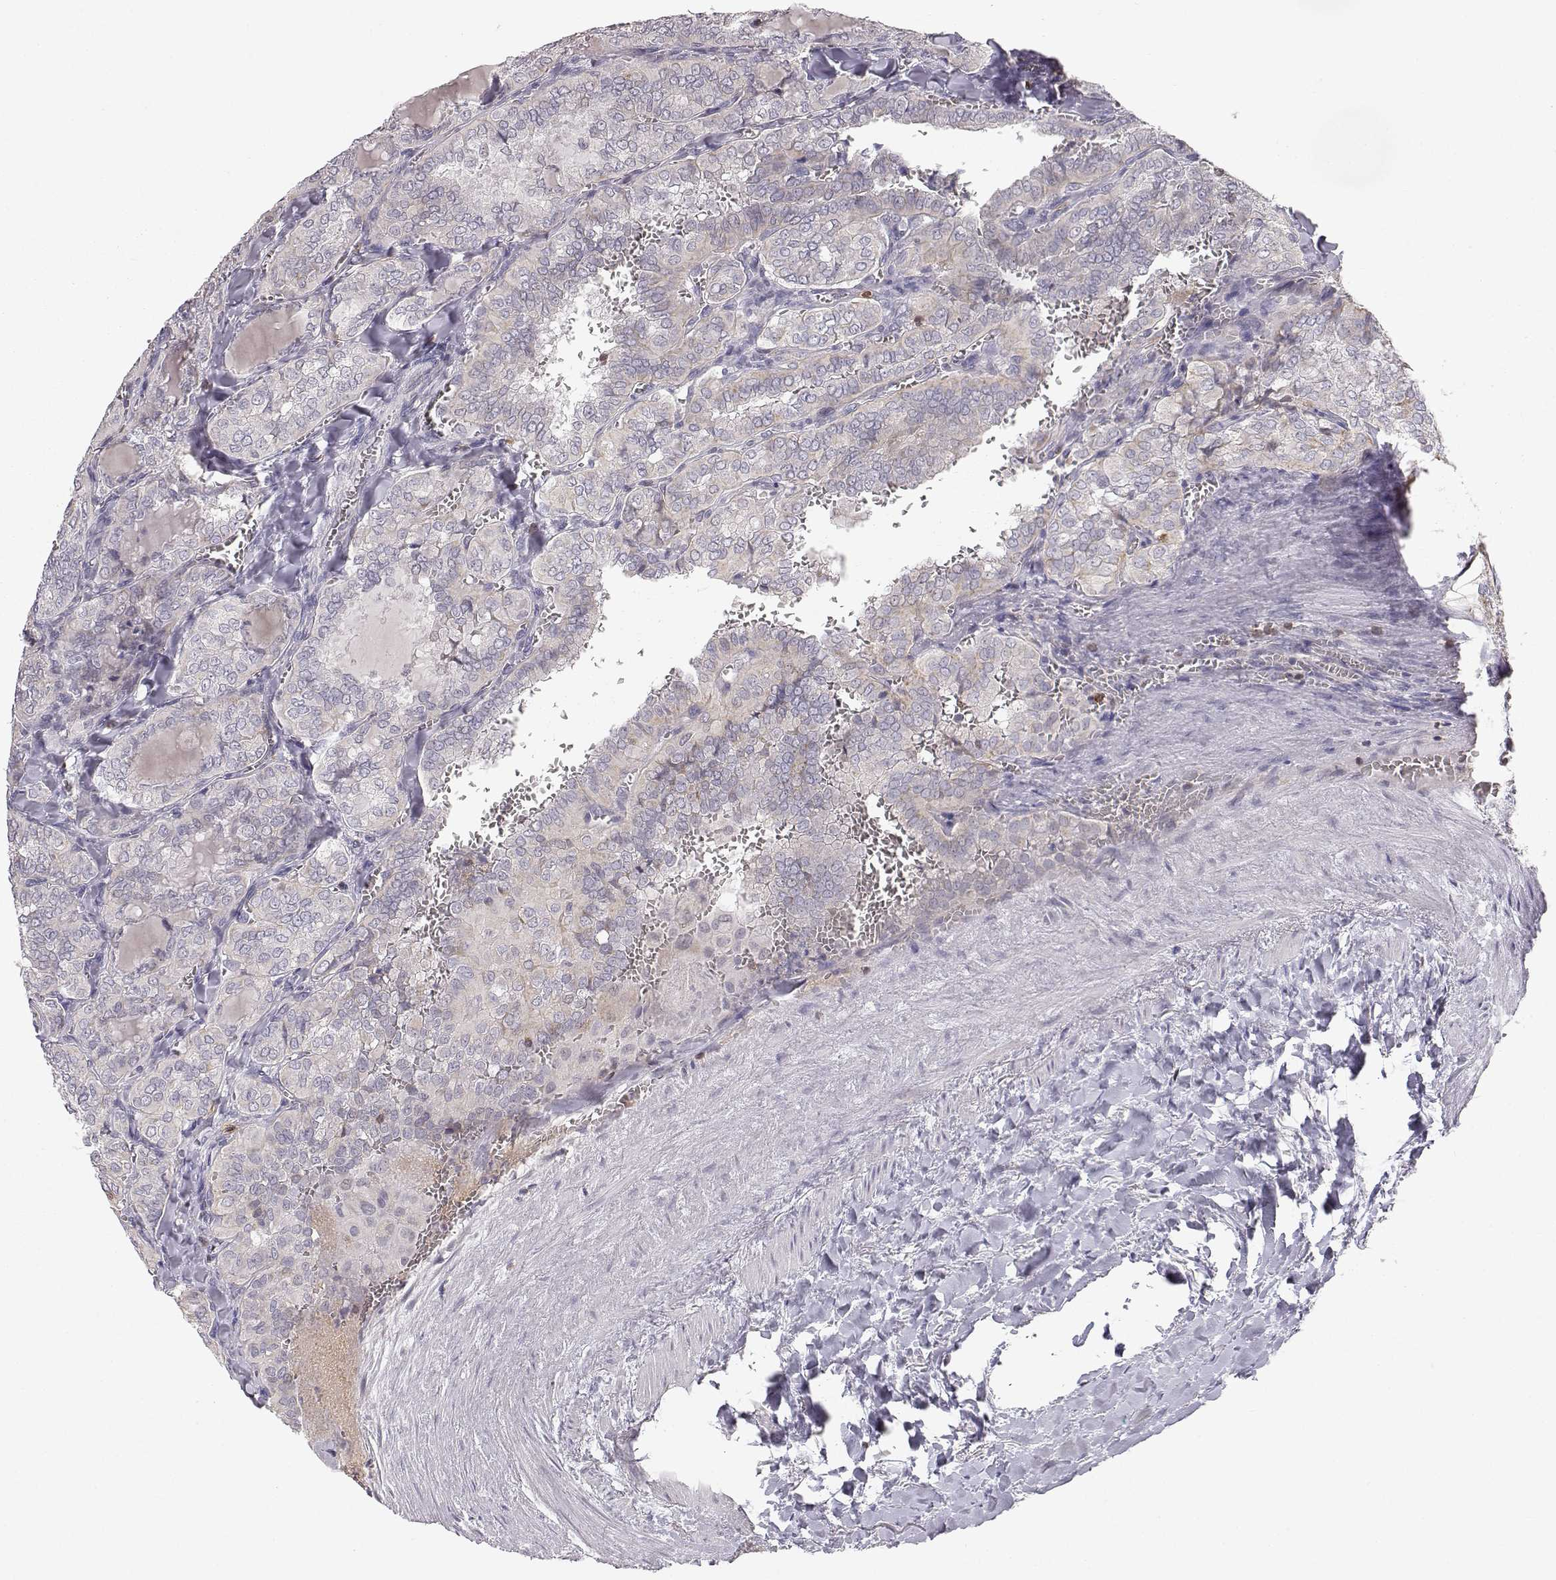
{"staining": {"intensity": "weak", "quantity": ">75%", "location": "cytoplasmic/membranous"}, "tissue": "thyroid cancer", "cell_type": "Tumor cells", "image_type": "cancer", "snomed": [{"axis": "morphology", "description": "Papillary adenocarcinoma, NOS"}, {"axis": "topography", "description": "Thyroid gland"}], "caption": "The immunohistochemical stain highlights weak cytoplasmic/membranous expression in tumor cells of thyroid papillary adenocarcinoma tissue.", "gene": "GRAP2", "patient": {"sex": "female", "age": 41}}